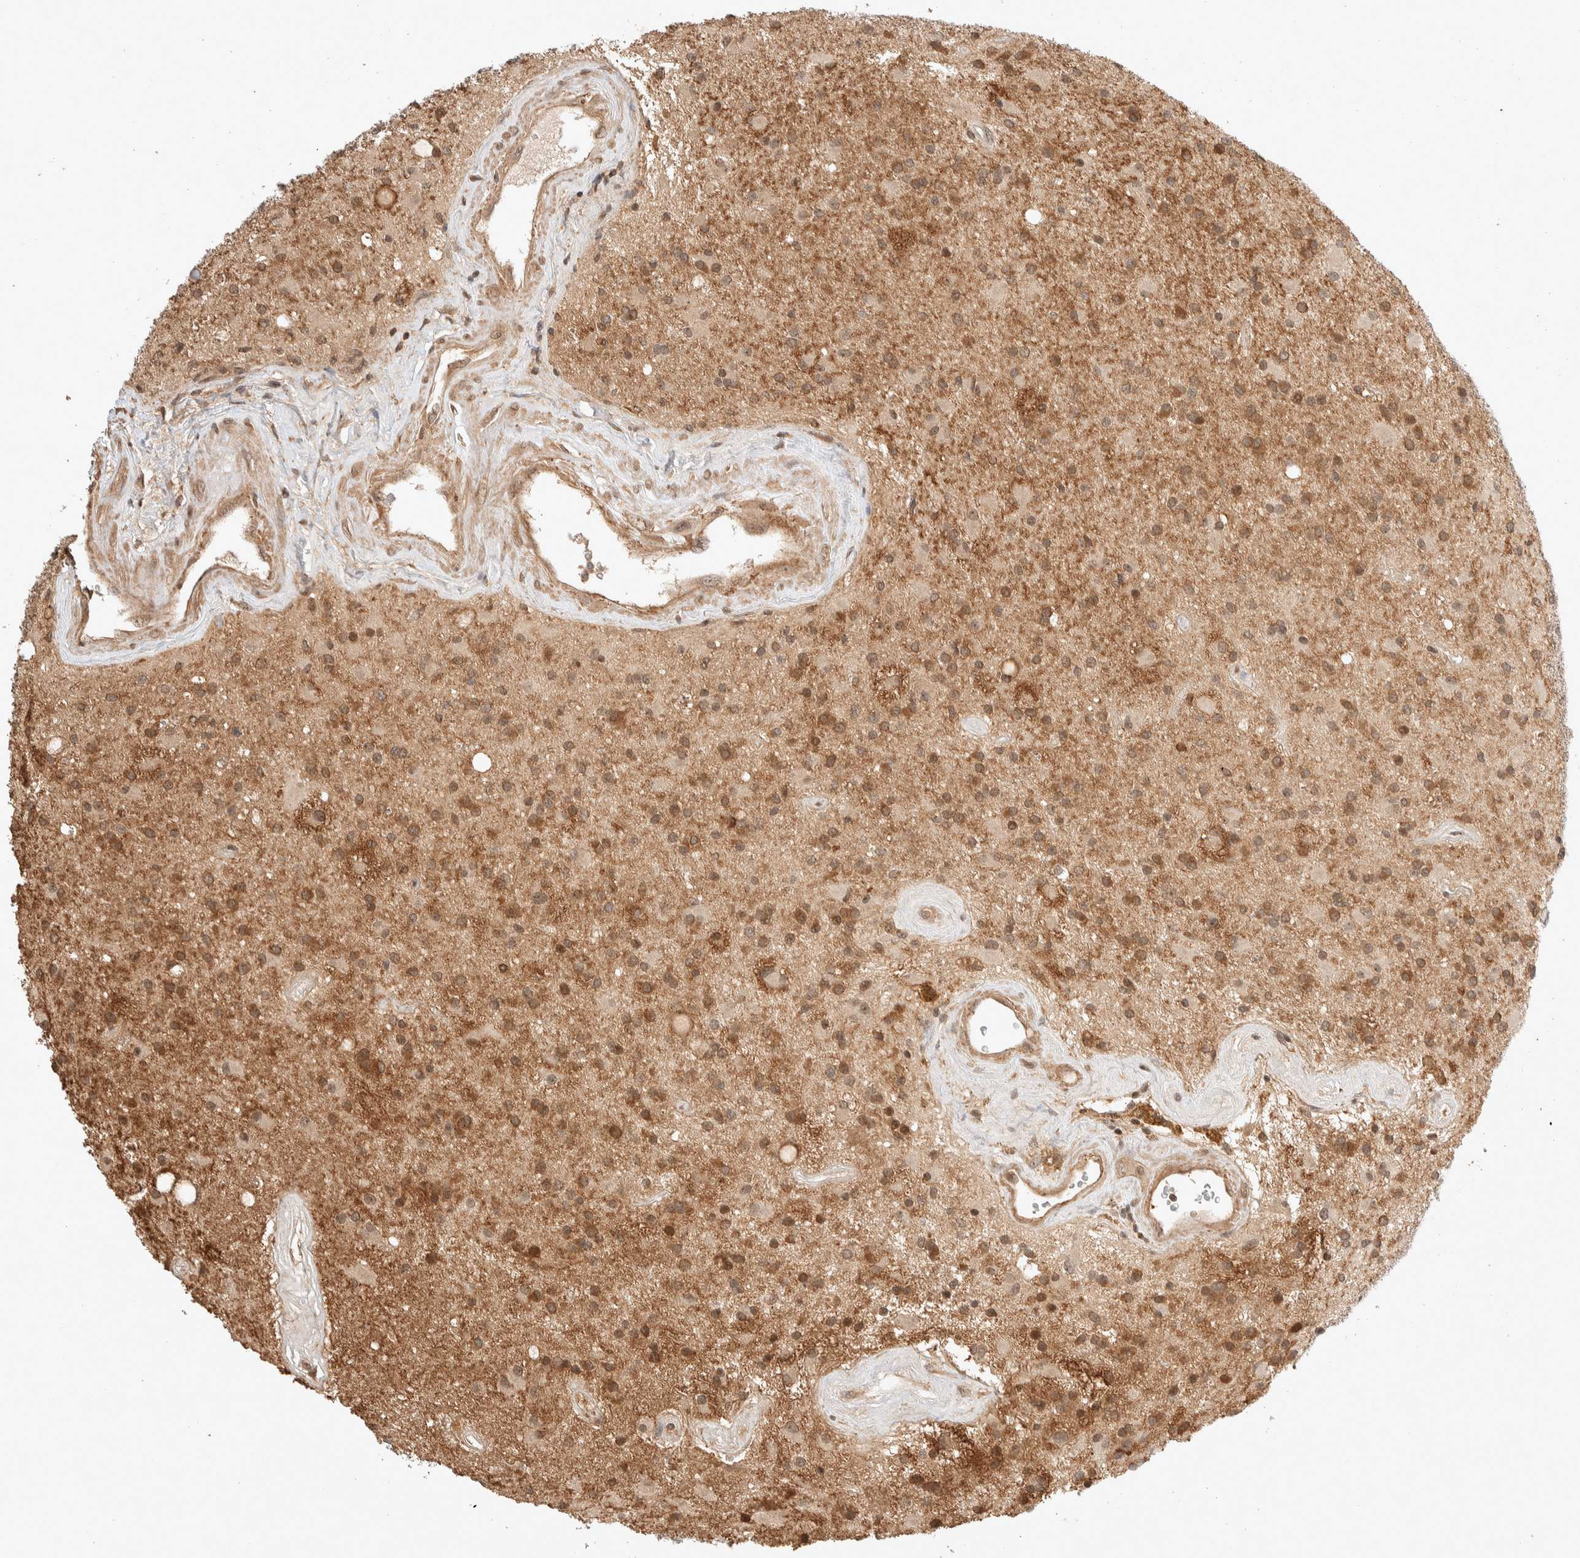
{"staining": {"intensity": "moderate", "quantity": ">75%", "location": "cytoplasmic/membranous,nuclear"}, "tissue": "glioma", "cell_type": "Tumor cells", "image_type": "cancer", "snomed": [{"axis": "morphology", "description": "Glioma, malignant, Low grade"}, {"axis": "topography", "description": "Brain"}], "caption": "The immunohistochemical stain labels moderate cytoplasmic/membranous and nuclear expression in tumor cells of low-grade glioma (malignant) tissue.", "gene": "THRA", "patient": {"sex": "male", "age": 58}}